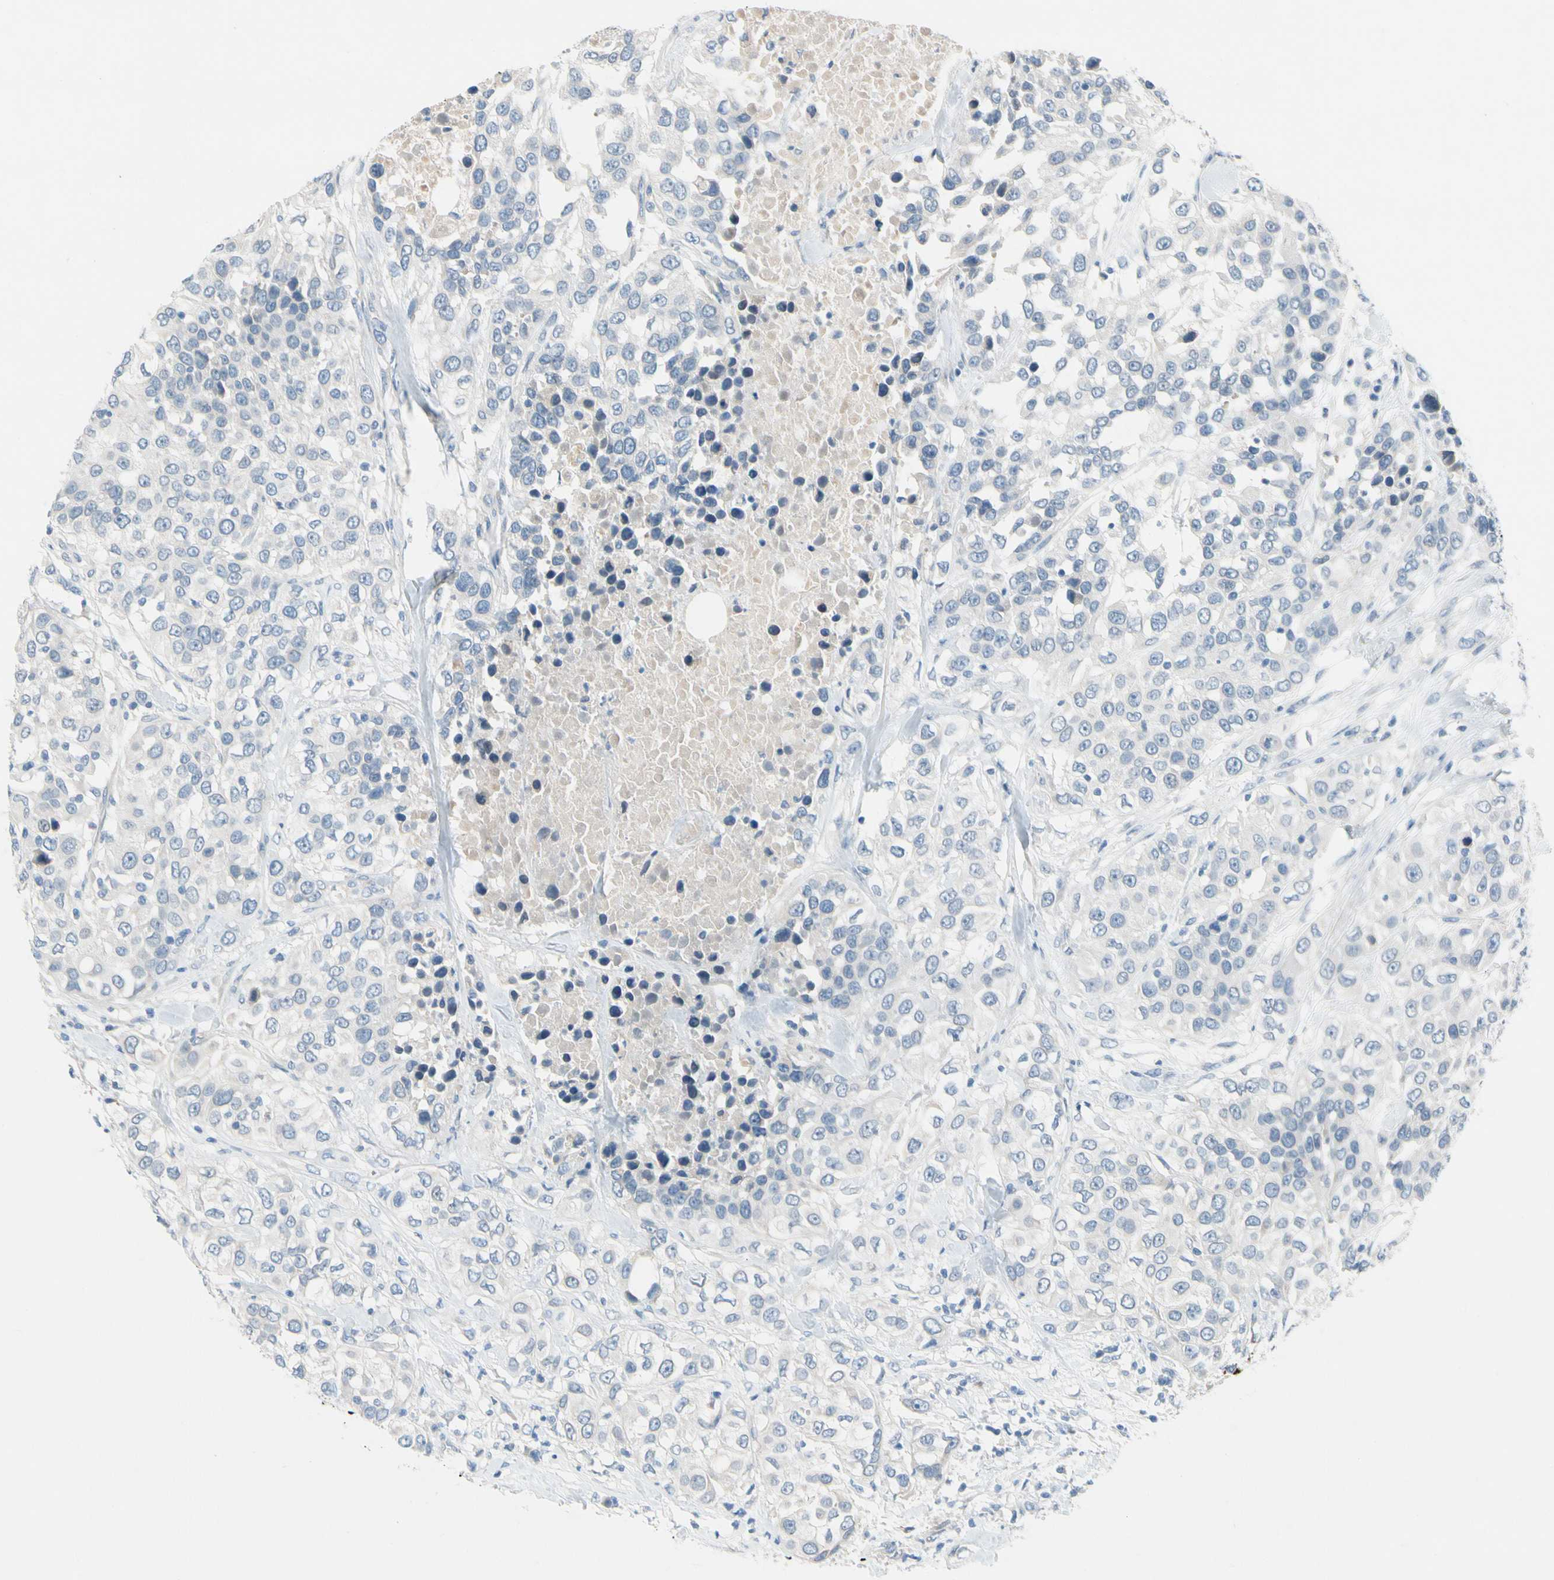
{"staining": {"intensity": "negative", "quantity": "none", "location": "none"}, "tissue": "urothelial cancer", "cell_type": "Tumor cells", "image_type": "cancer", "snomed": [{"axis": "morphology", "description": "Urothelial carcinoma, High grade"}, {"axis": "topography", "description": "Urinary bladder"}], "caption": "Tumor cells show no significant protein positivity in urothelial cancer.", "gene": "CNDP1", "patient": {"sex": "female", "age": 80}}